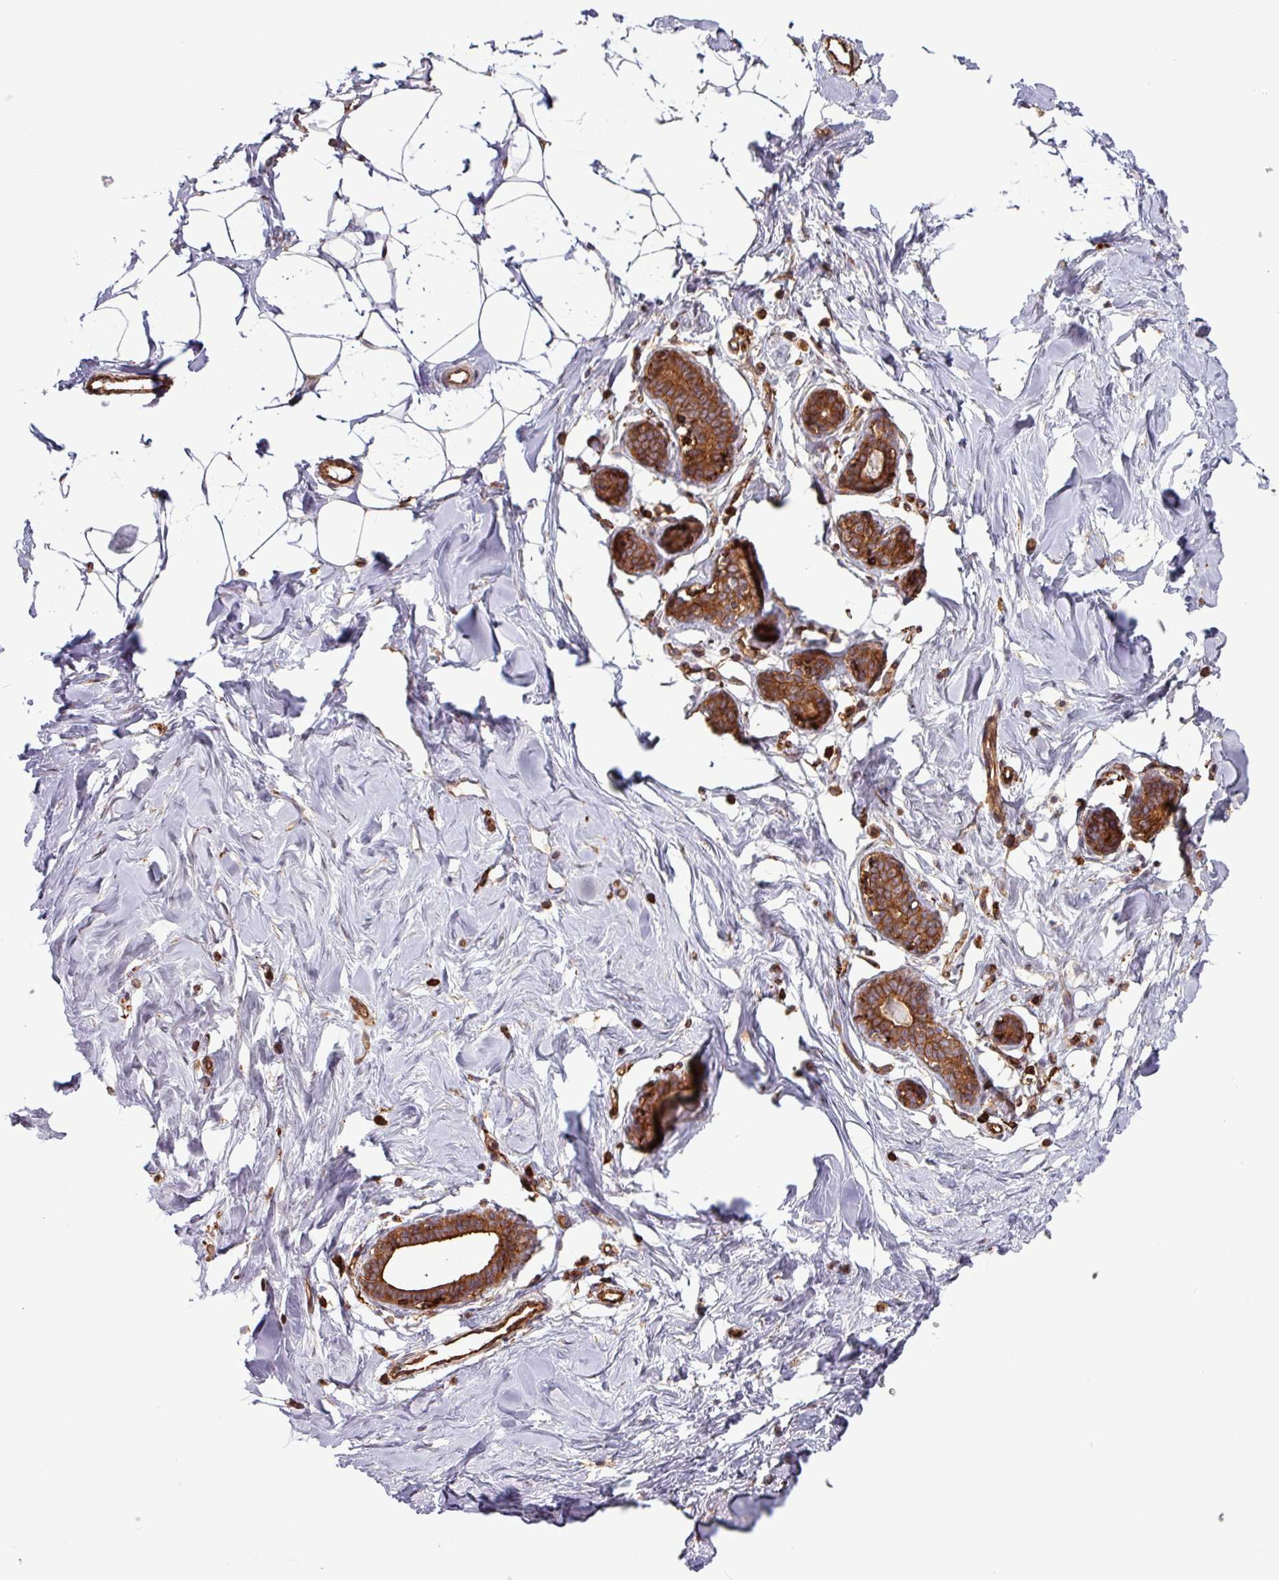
{"staining": {"intensity": "negative", "quantity": "none", "location": "none"}, "tissue": "breast", "cell_type": "Adipocytes", "image_type": "normal", "snomed": [{"axis": "morphology", "description": "Normal tissue, NOS"}, {"axis": "topography", "description": "Breast"}], "caption": "A high-resolution histopathology image shows immunohistochemistry staining of normal breast, which displays no significant expression in adipocytes.", "gene": "ACTR3B", "patient": {"sex": "female", "age": 23}}